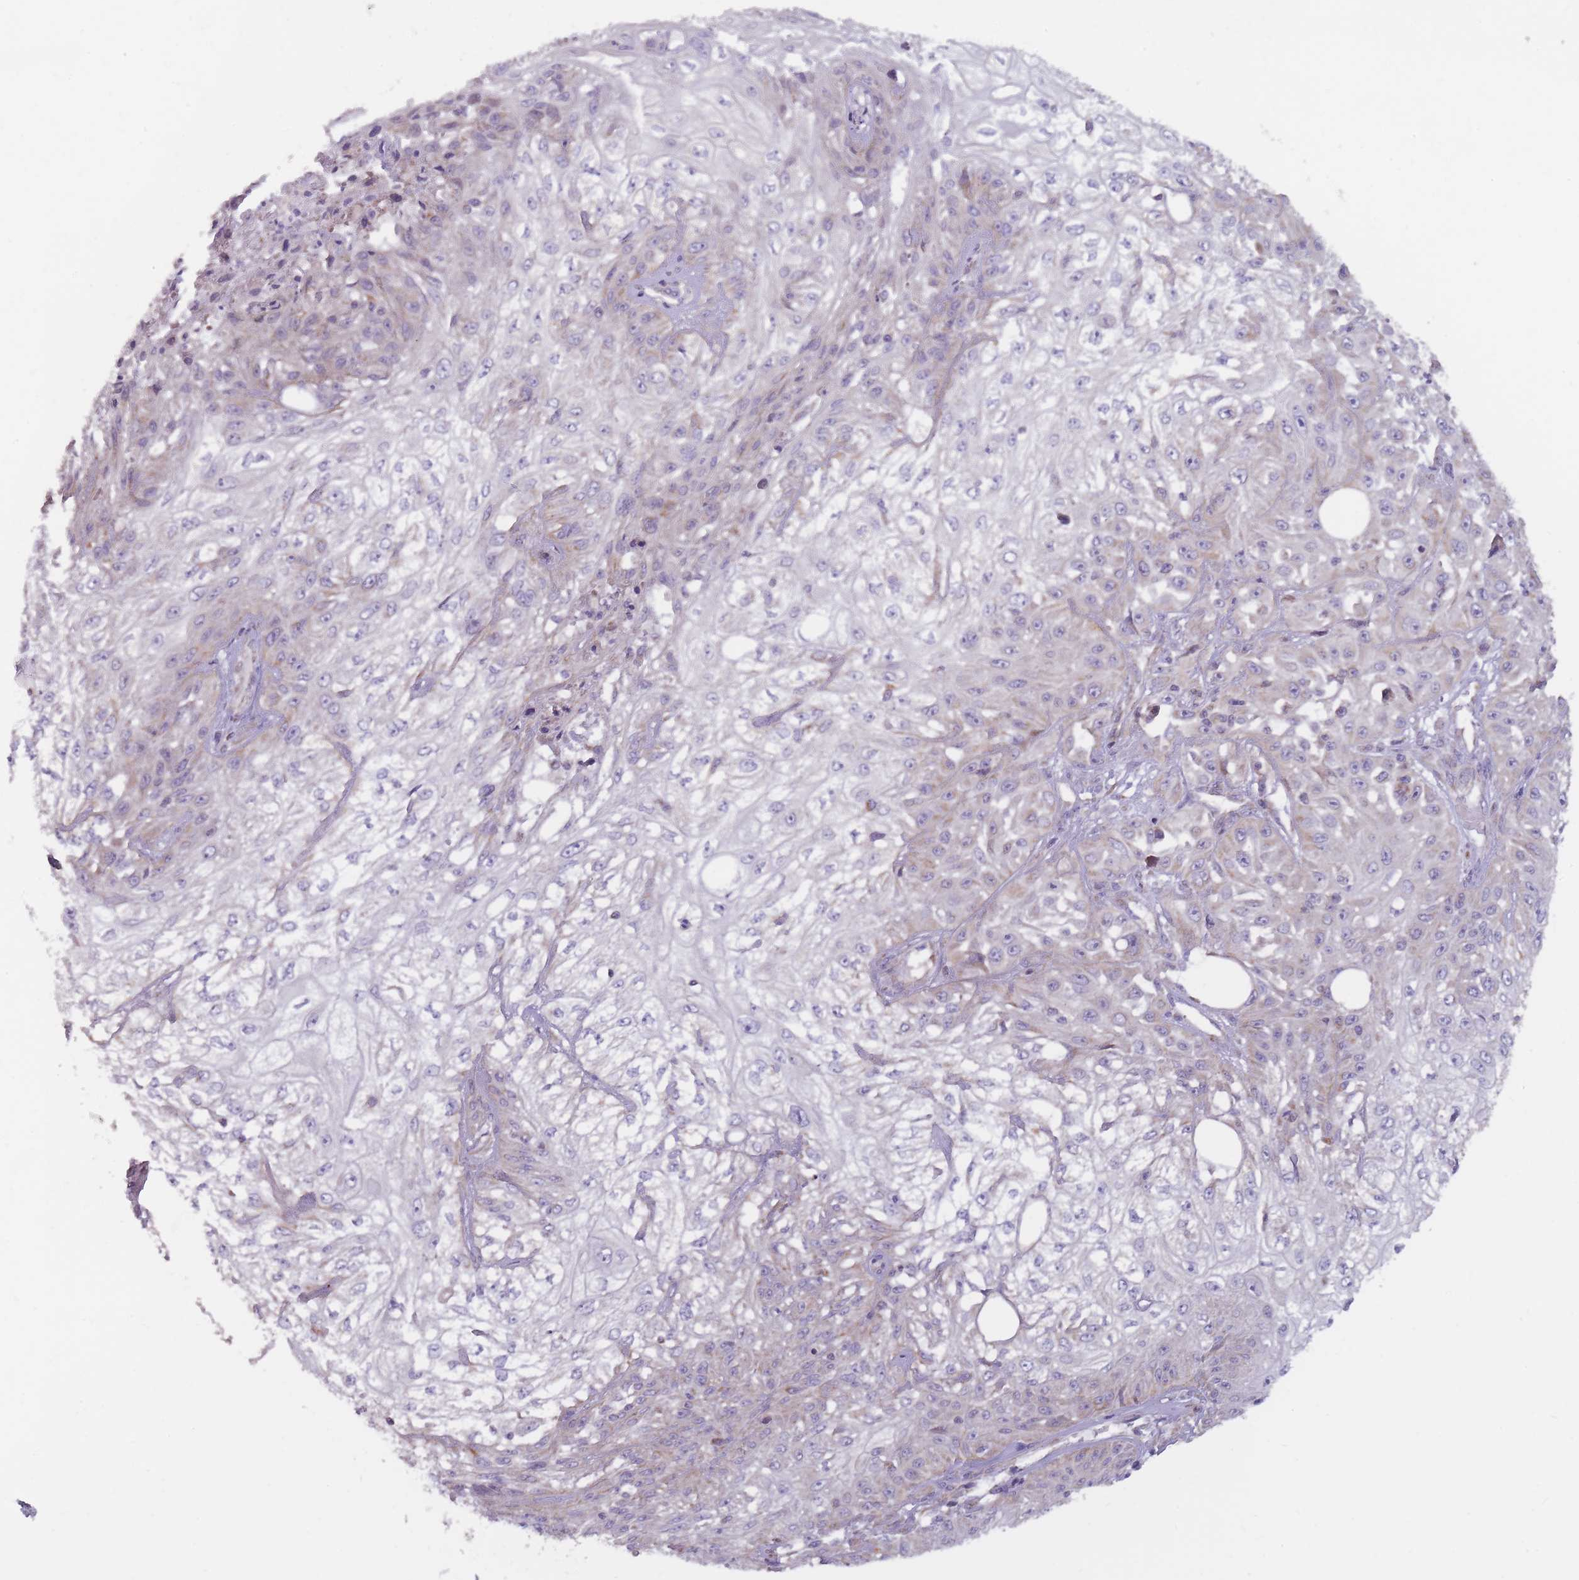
{"staining": {"intensity": "weak", "quantity": "<25%", "location": "cytoplasmic/membranous"}, "tissue": "skin cancer", "cell_type": "Tumor cells", "image_type": "cancer", "snomed": [{"axis": "morphology", "description": "Squamous cell carcinoma, NOS"}, {"axis": "morphology", "description": "Squamous cell carcinoma, metastatic, NOS"}, {"axis": "topography", "description": "Skin"}, {"axis": "topography", "description": "Lymph node"}], "caption": "Immunohistochemistry (IHC) photomicrograph of human skin metastatic squamous cell carcinoma stained for a protein (brown), which displays no expression in tumor cells.", "gene": "NDUFA9", "patient": {"sex": "male", "age": 75}}